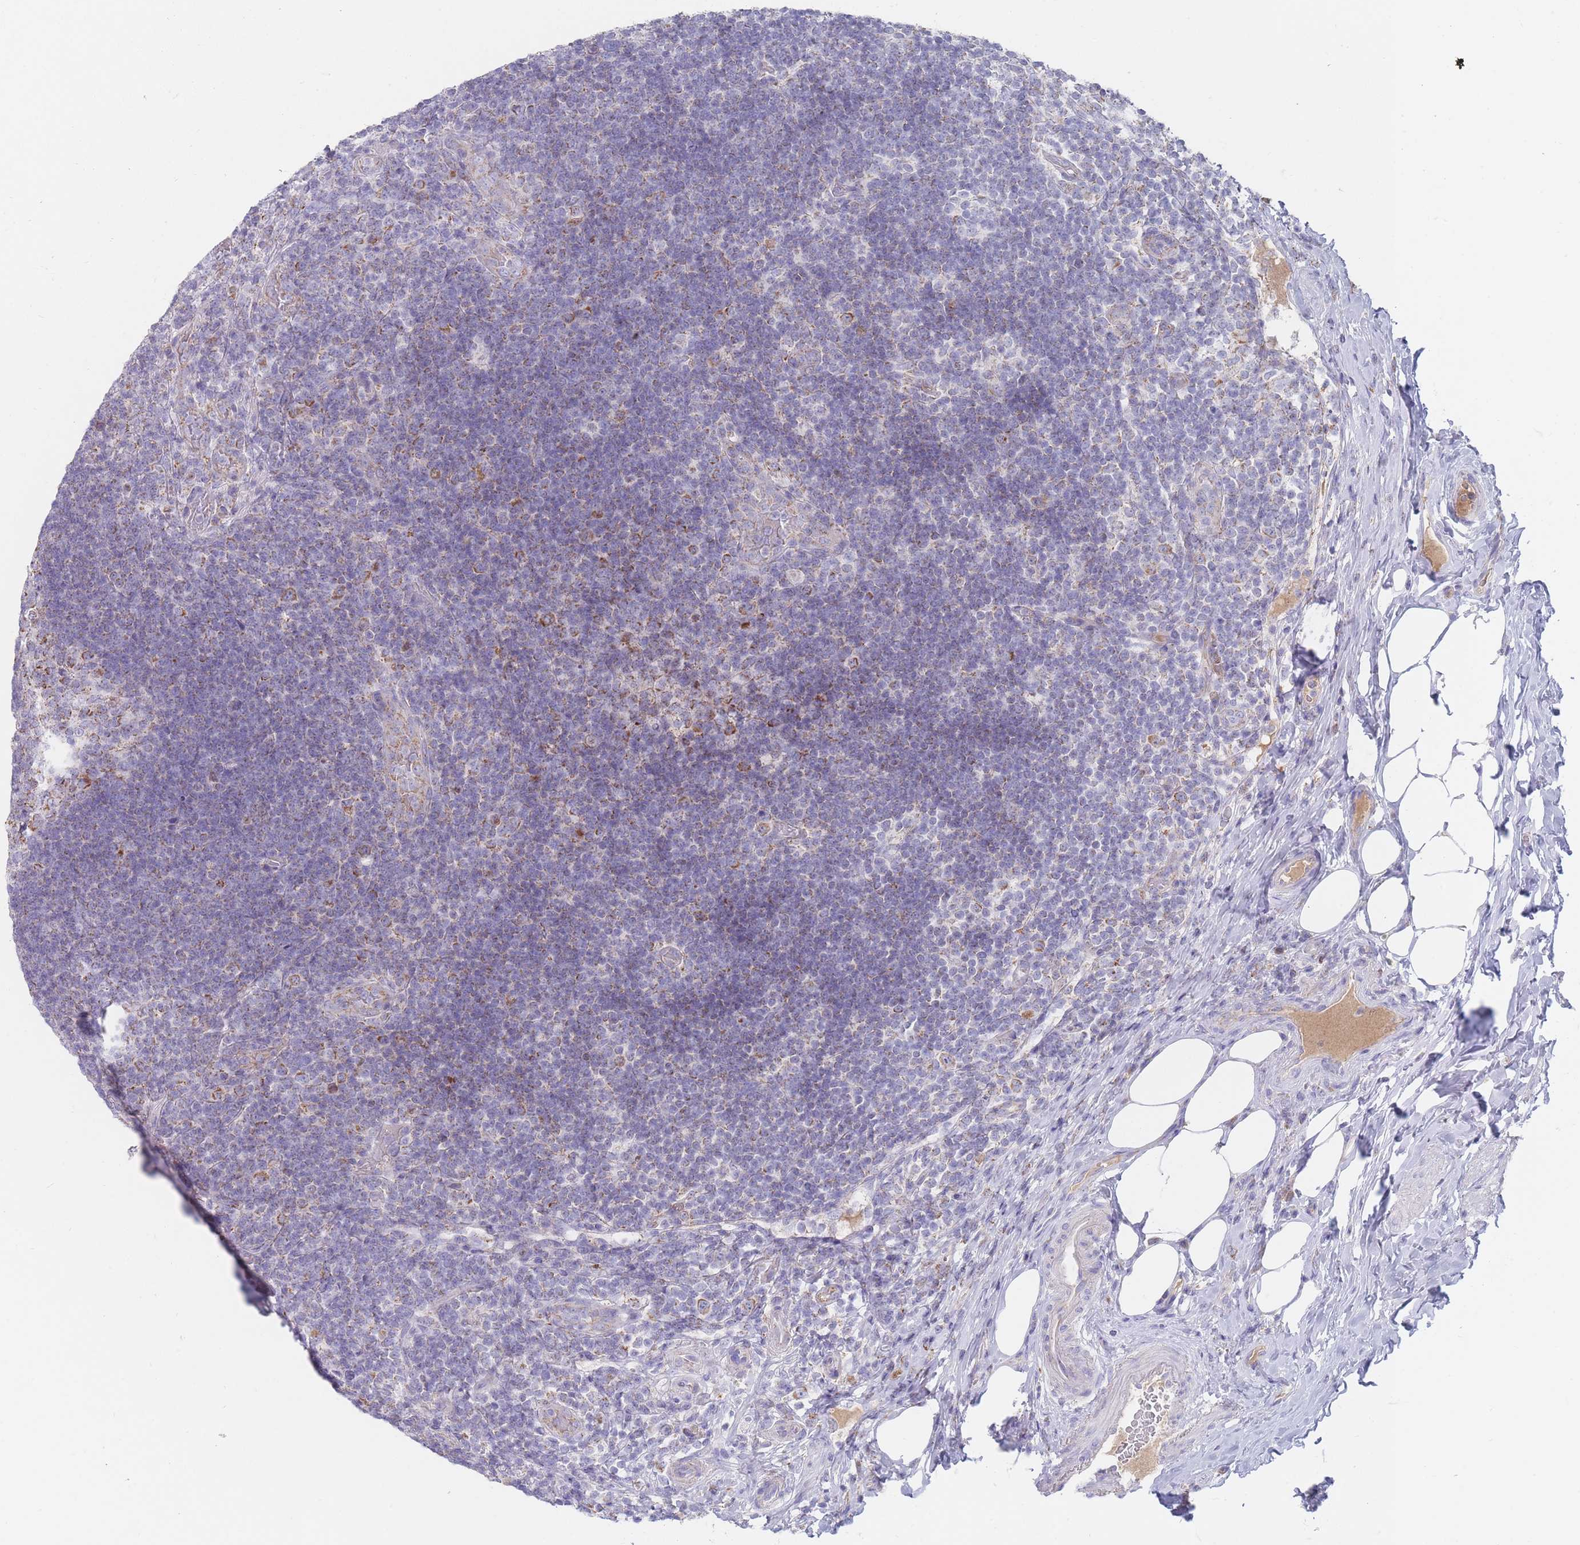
{"staining": {"intensity": "strong", "quantity": ">75%", "location": "cytoplasmic/membranous"}, "tissue": "appendix", "cell_type": "Glandular cells", "image_type": "normal", "snomed": [{"axis": "morphology", "description": "Normal tissue, NOS"}, {"axis": "topography", "description": "Appendix"}], "caption": "High-power microscopy captured an immunohistochemistry photomicrograph of unremarkable appendix, revealing strong cytoplasmic/membranous positivity in about >75% of glandular cells. The protein is stained brown, and the nuclei are stained in blue (DAB IHC with brightfield microscopy, high magnification).", "gene": "MRPS14", "patient": {"sex": "female", "age": 43}}